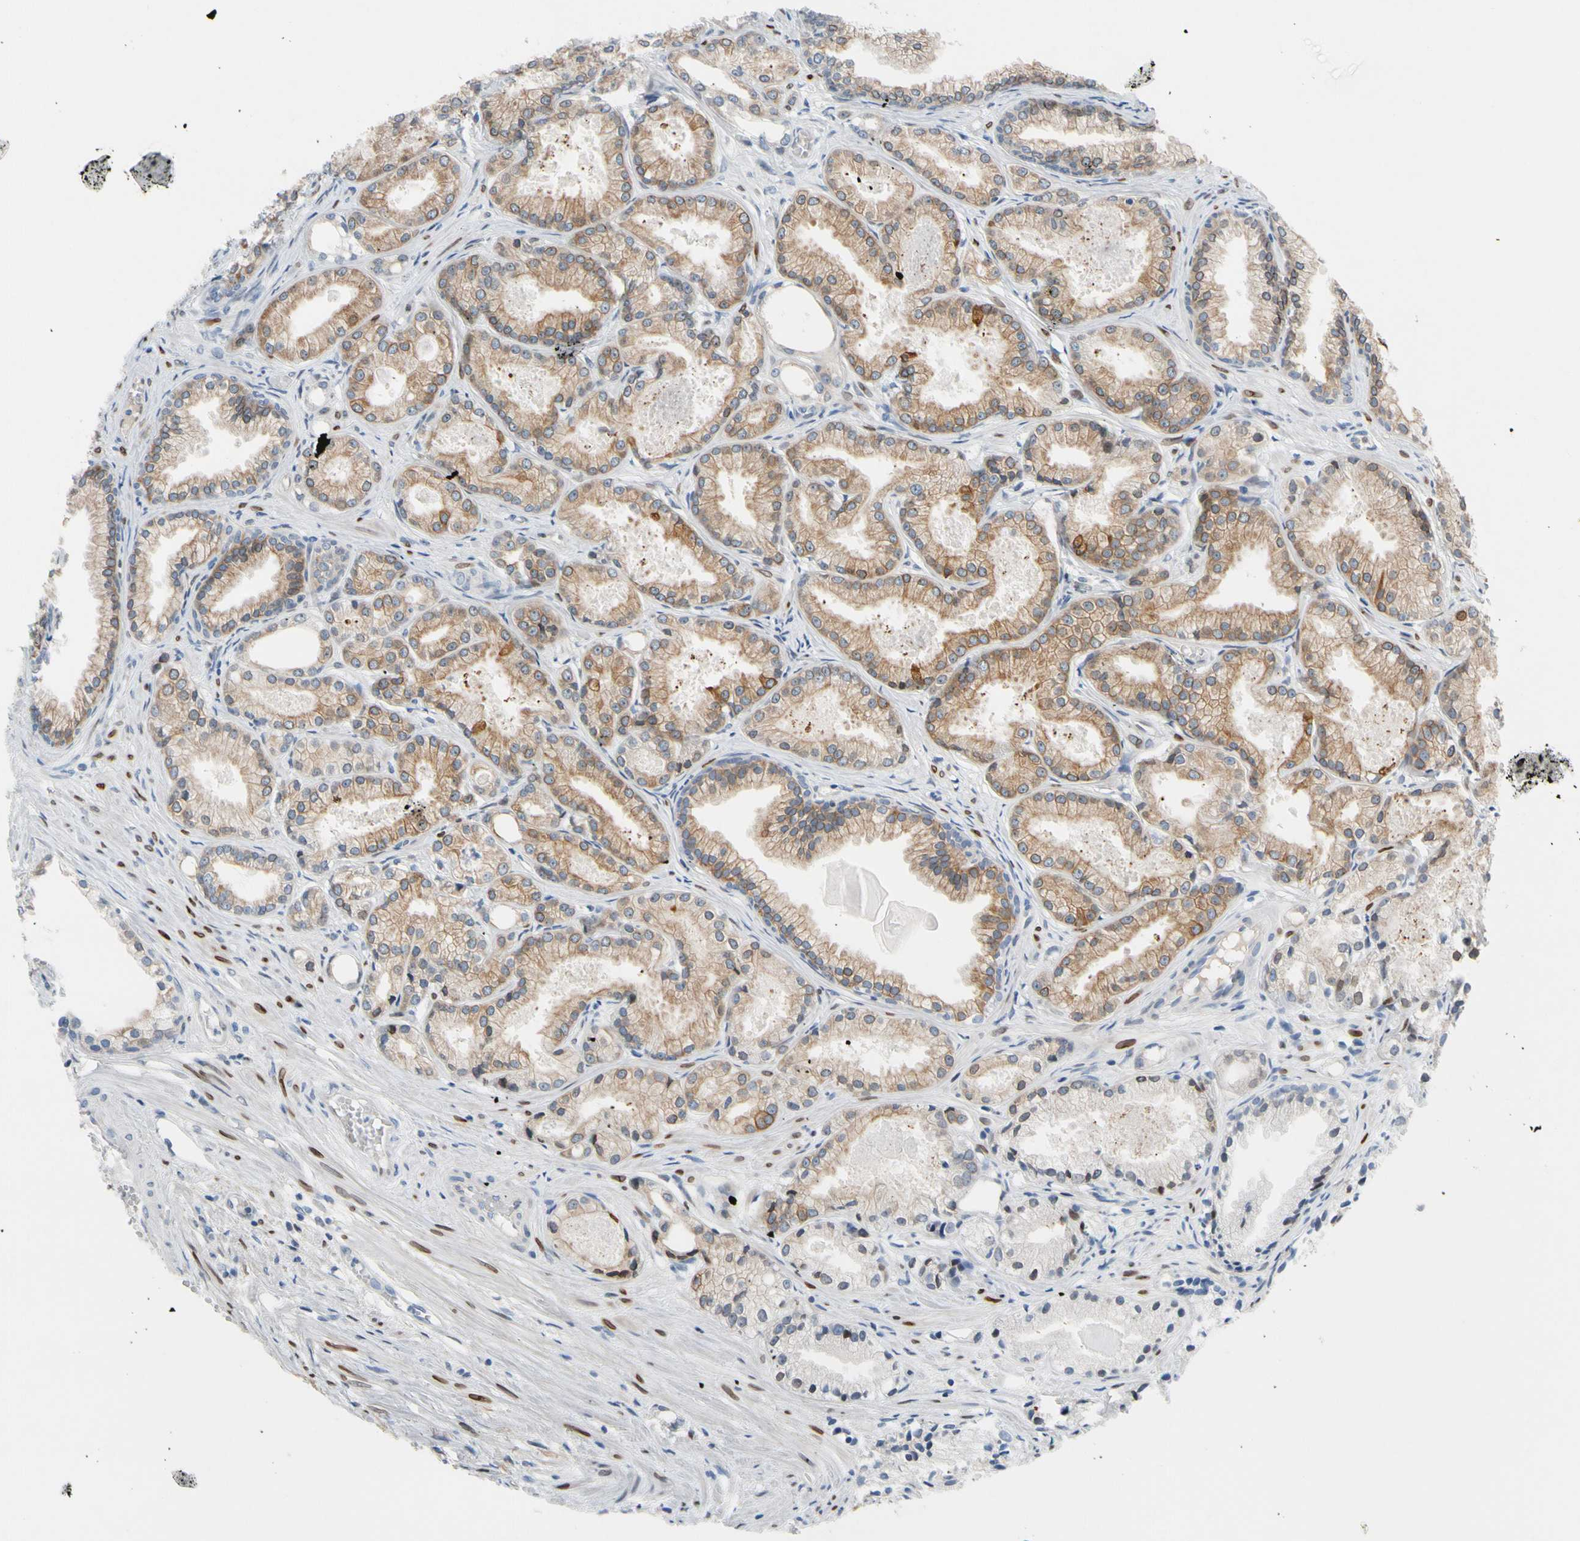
{"staining": {"intensity": "moderate", "quantity": ">75%", "location": "cytoplasmic/membranous"}, "tissue": "prostate cancer", "cell_type": "Tumor cells", "image_type": "cancer", "snomed": [{"axis": "morphology", "description": "Adenocarcinoma, Low grade"}, {"axis": "topography", "description": "Prostate"}], "caption": "Tumor cells display medium levels of moderate cytoplasmic/membranous staining in about >75% of cells in human prostate cancer.", "gene": "ZNF132", "patient": {"sex": "male", "age": 72}}